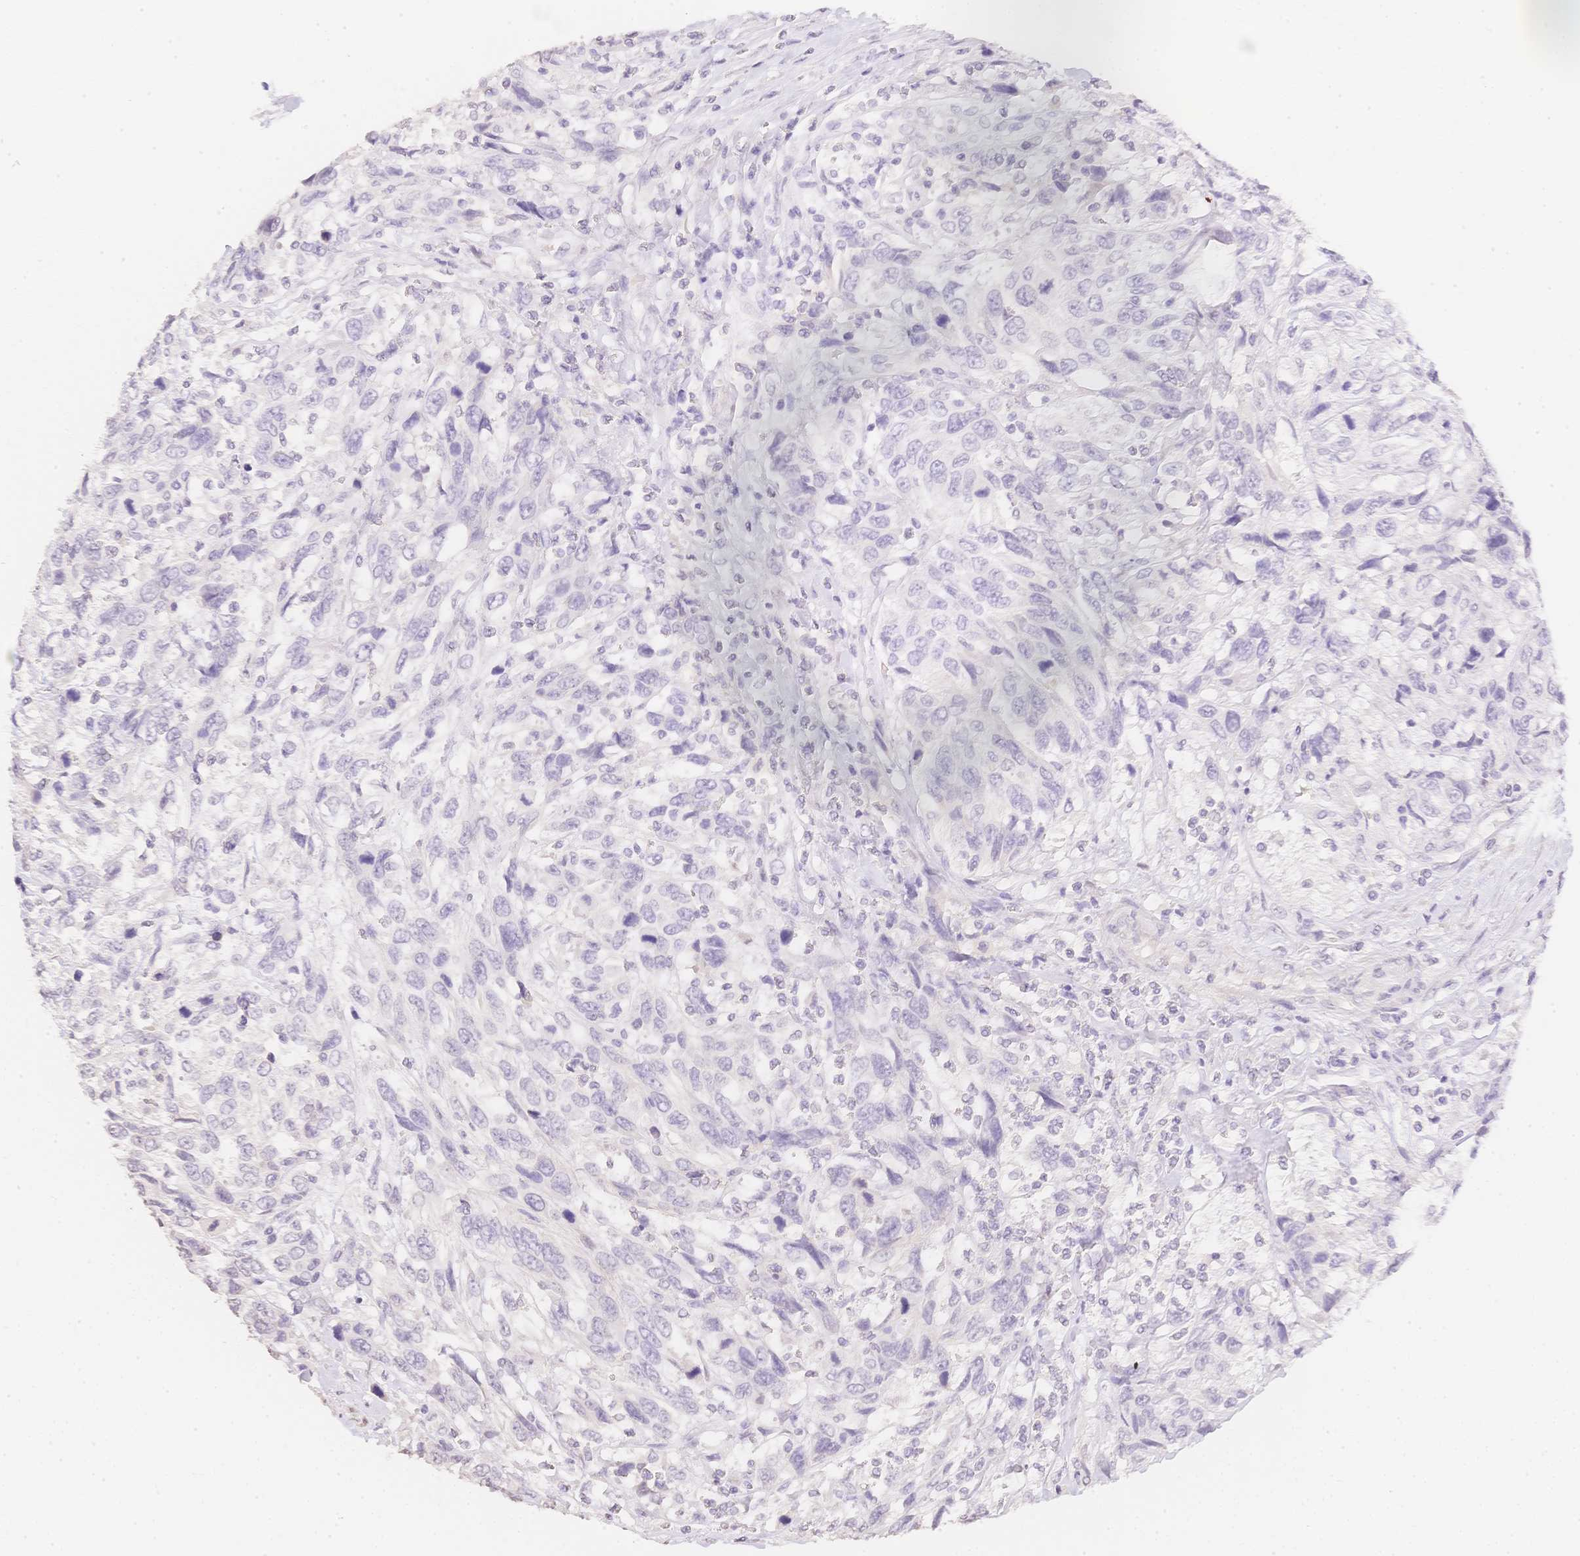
{"staining": {"intensity": "negative", "quantity": "none", "location": "none"}, "tissue": "urothelial cancer", "cell_type": "Tumor cells", "image_type": "cancer", "snomed": [{"axis": "morphology", "description": "Urothelial carcinoma, High grade"}, {"axis": "topography", "description": "Urinary bladder"}], "caption": "Tumor cells show no significant protein staining in urothelial cancer. (DAB (3,3'-diaminobenzidine) immunohistochemistry visualized using brightfield microscopy, high magnification).", "gene": "HCRTR2", "patient": {"sex": "female", "age": 70}}